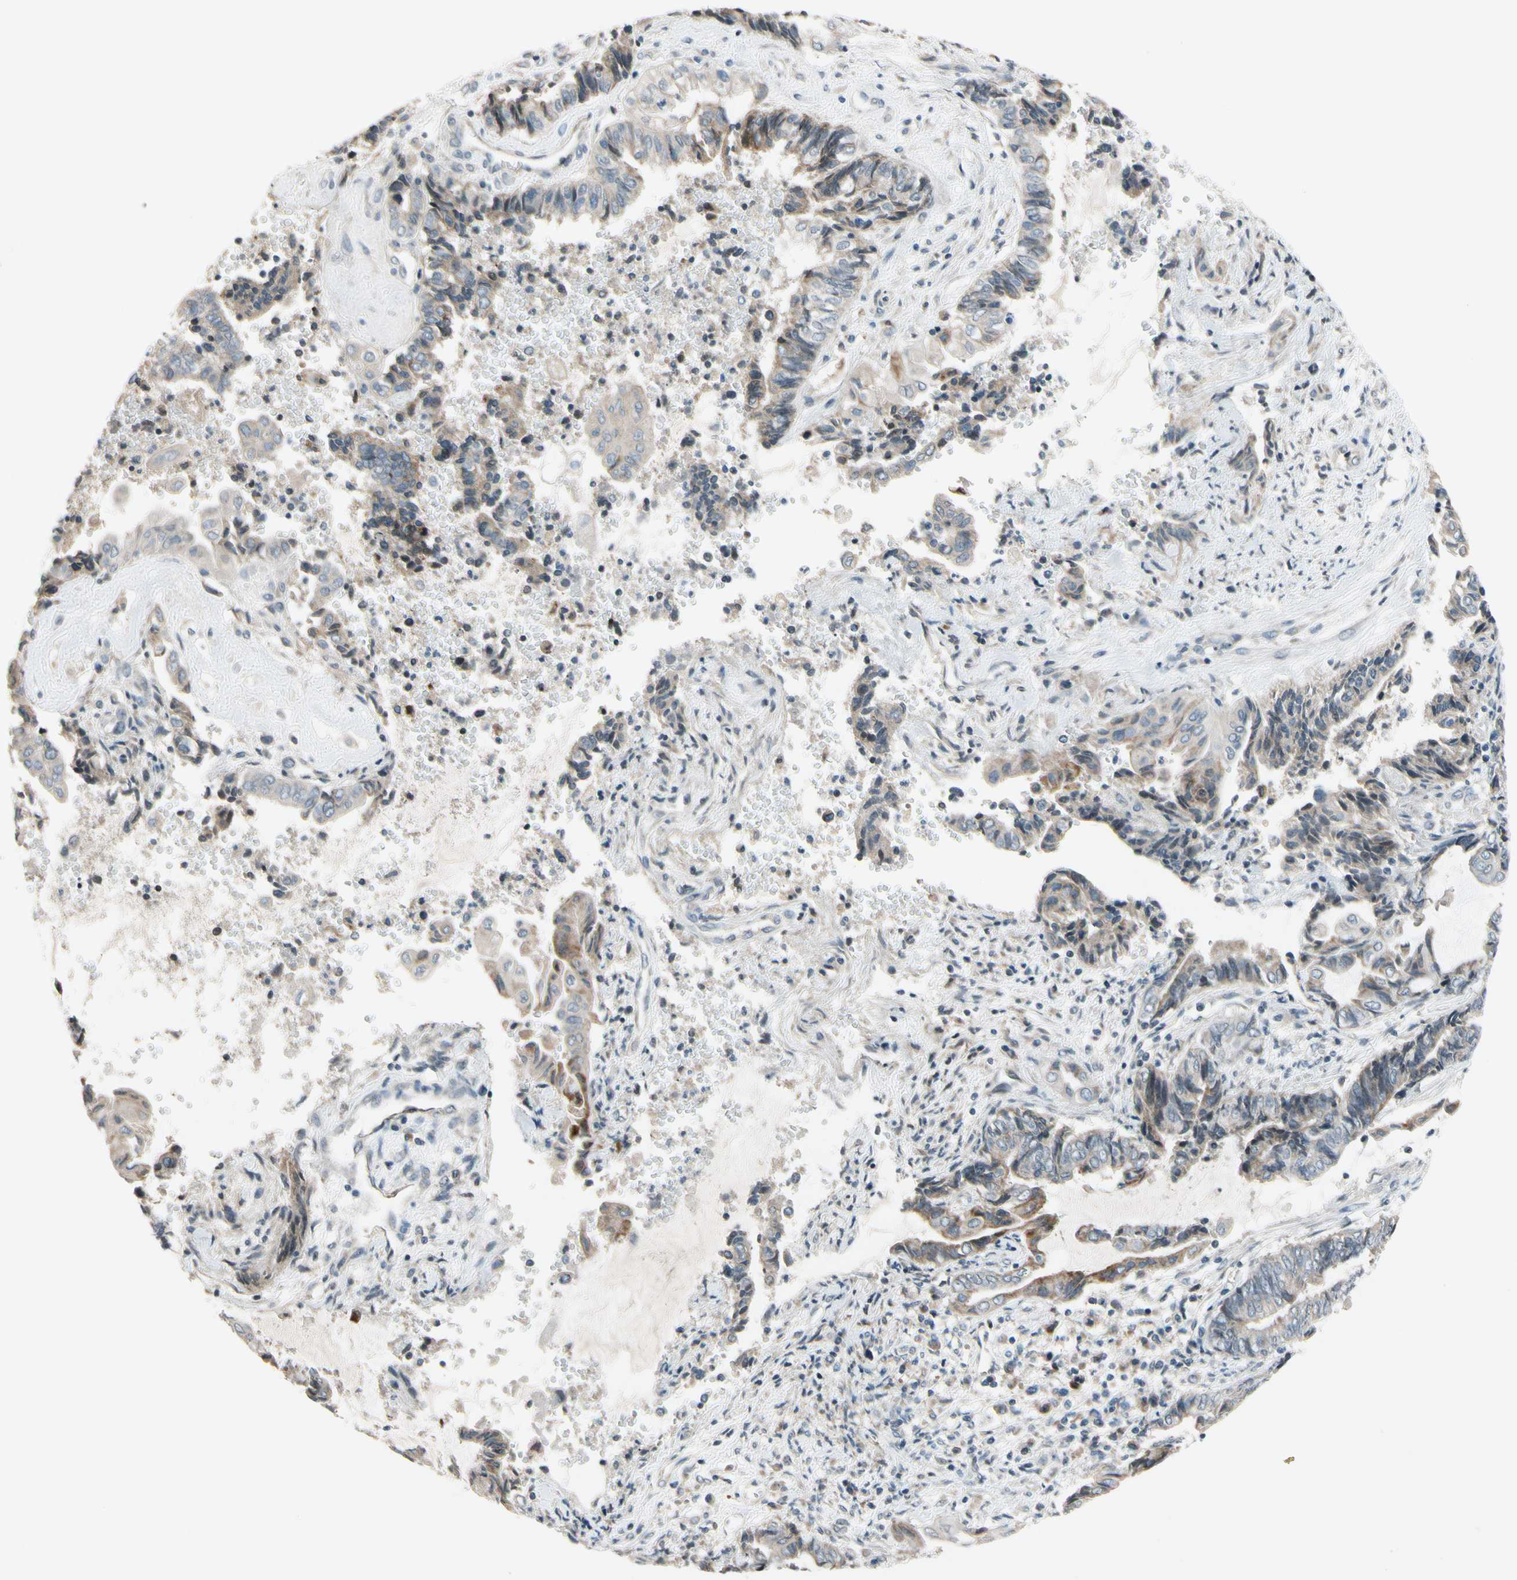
{"staining": {"intensity": "weak", "quantity": "25%-75%", "location": "cytoplasmic/membranous"}, "tissue": "endometrial cancer", "cell_type": "Tumor cells", "image_type": "cancer", "snomed": [{"axis": "morphology", "description": "Adenocarcinoma, NOS"}, {"axis": "topography", "description": "Uterus"}, {"axis": "topography", "description": "Endometrium"}], "caption": "Adenocarcinoma (endometrial) was stained to show a protein in brown. There is low levels of weak cytoplasmic/membranous staining in about 25%-75% of tumor cells. The protein is shown in brown color, while the nuclei are stained blue.", "gene": "PIP5K1B", "patient": {"sex": "female", "age": 70}}